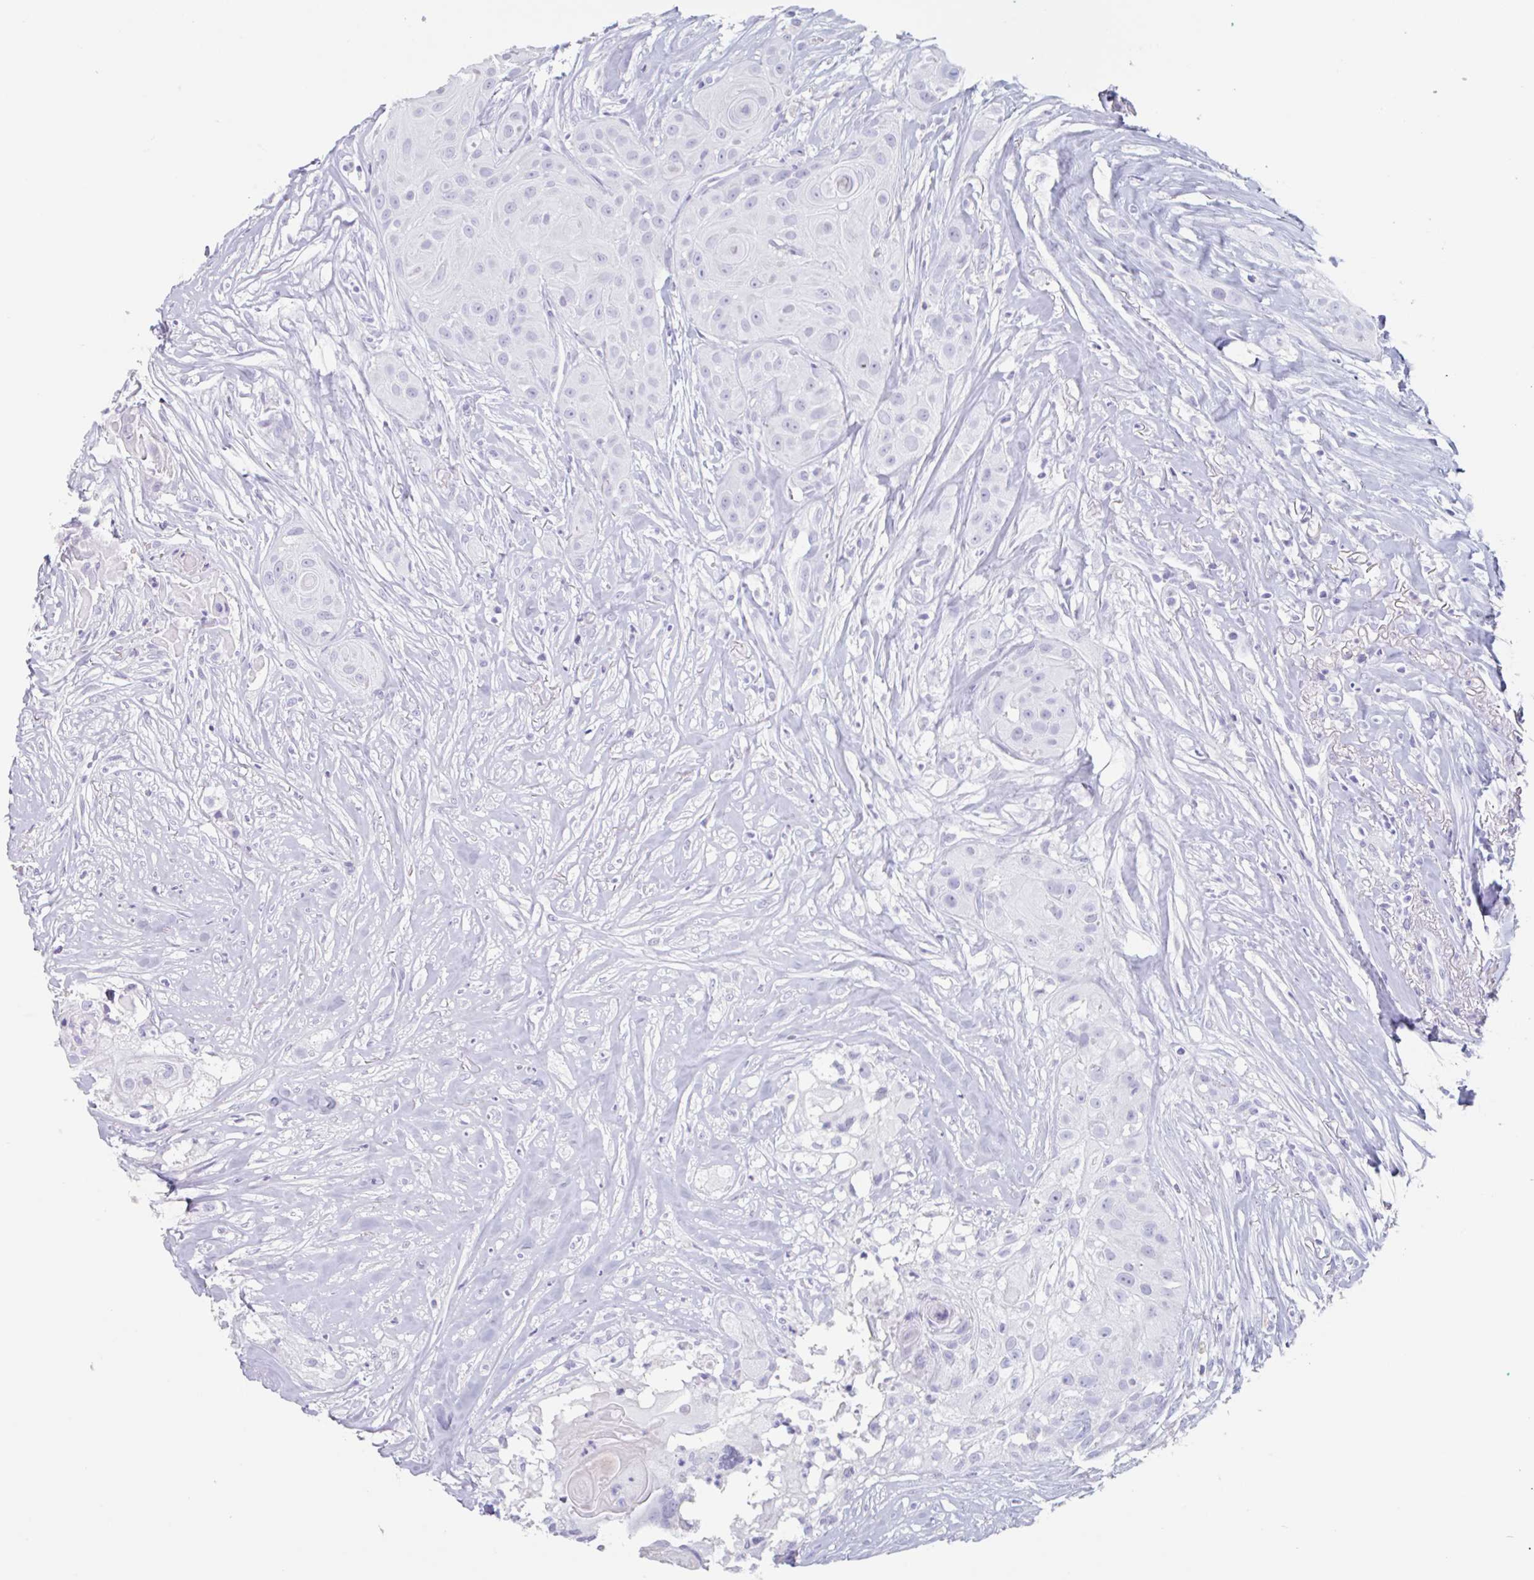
{"staining": {"intensity": "negative", "quantity": "none", "location": "none"}, "tissue": "head and neck cancer", "cell_type": "Tumor cells", "image_type": "cancer", "snomed": [{"axis": "morphology", "description": "Squamous cell carcinoma, NOS"}, {"axis": "topography", "description": "Head-Neck"}], "caption": "Immunohistochemical staining of squamous cell carcinoma (head and neck) exhibits no significant staining in tumor cells.", "gene": "EMC4", "patient": {"sex": "male", "age": 83}}